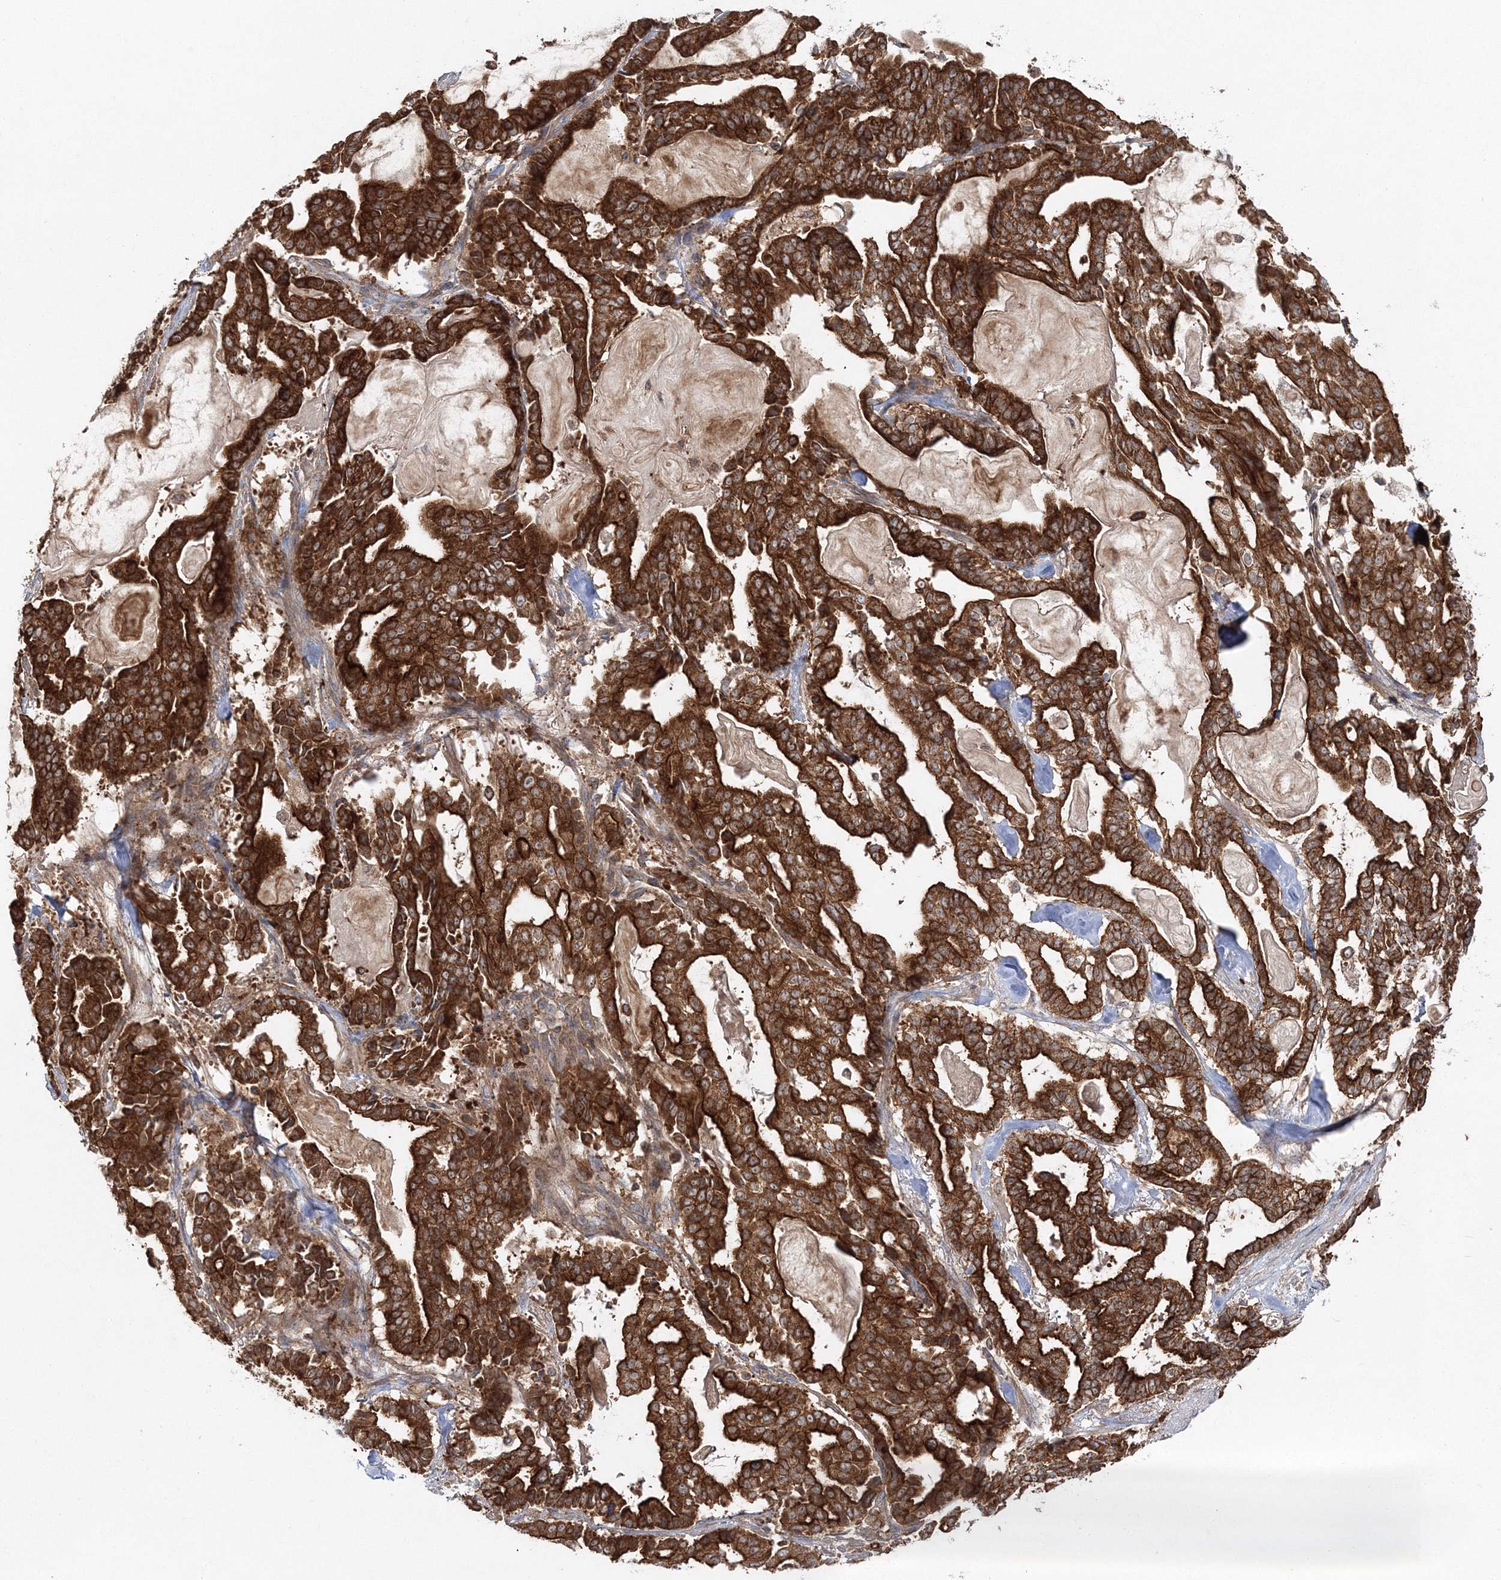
{"staining": {"intensity": "strong", "quantity": ">75%", "location": "cytoplasmic/membranous"}, "tissue": "pancreatic cancer", "cell_type": "Tumor cells", "image_type": "cancer", "snomed": [{"axis": "morphology", "description": "Adenocarcinoma, NOS"}, {"axis": "topography", "description": "Pancreas"}], "caption": "Immunohistochemical staining of pancreatic adenocarcinoma displays high levels of strong cytoplasmic/membranous expression in approximately >75% of tumor cells. The protein is stained brown, and the nuclei are stained in blue (DAB IHC with brightfield microscopy, high magnification).", "gene": "PCBD2", "patient": {"sex": "male", "age": 63}}